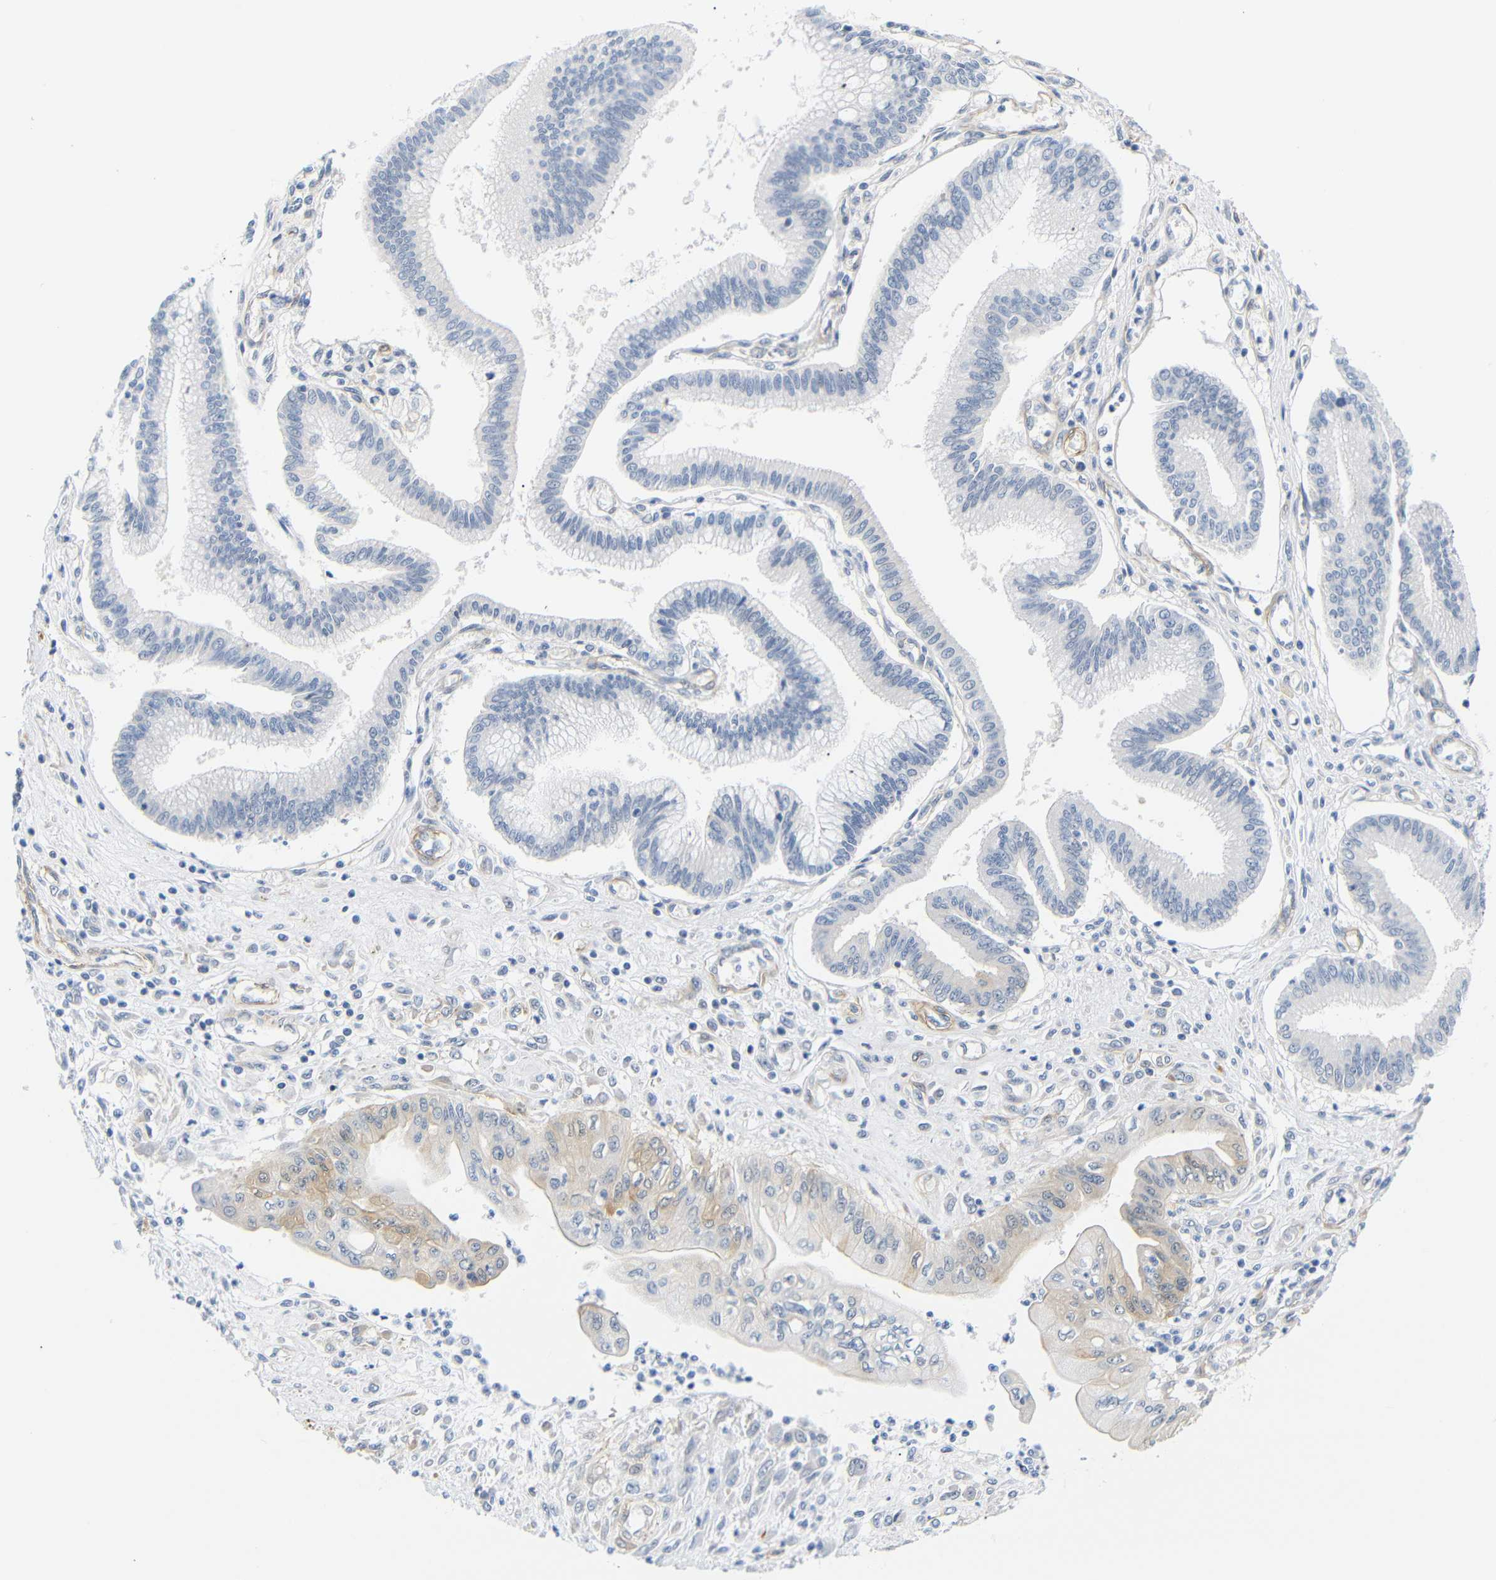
{"staining": {"intensity": "weak", "quantity": "<25%", "location": "cytoplasmic/membranous"}, "tissue": "pancreatic cancer", "cell_type": "Tumor cells", "image_type": "cancer", "snomed": [{"axis": "morphology", "description": "Adenocarcinoma, NOS"}, {"axis": "topography", "description": "Pancreas"}], "caption": "Immunohistochemical staining of pancreatic cancer (adenocarcinoma) reveals no significant staining in tumor cells.", "gene": "STMN3", "patient": {"sex": "male", "age": 56}}